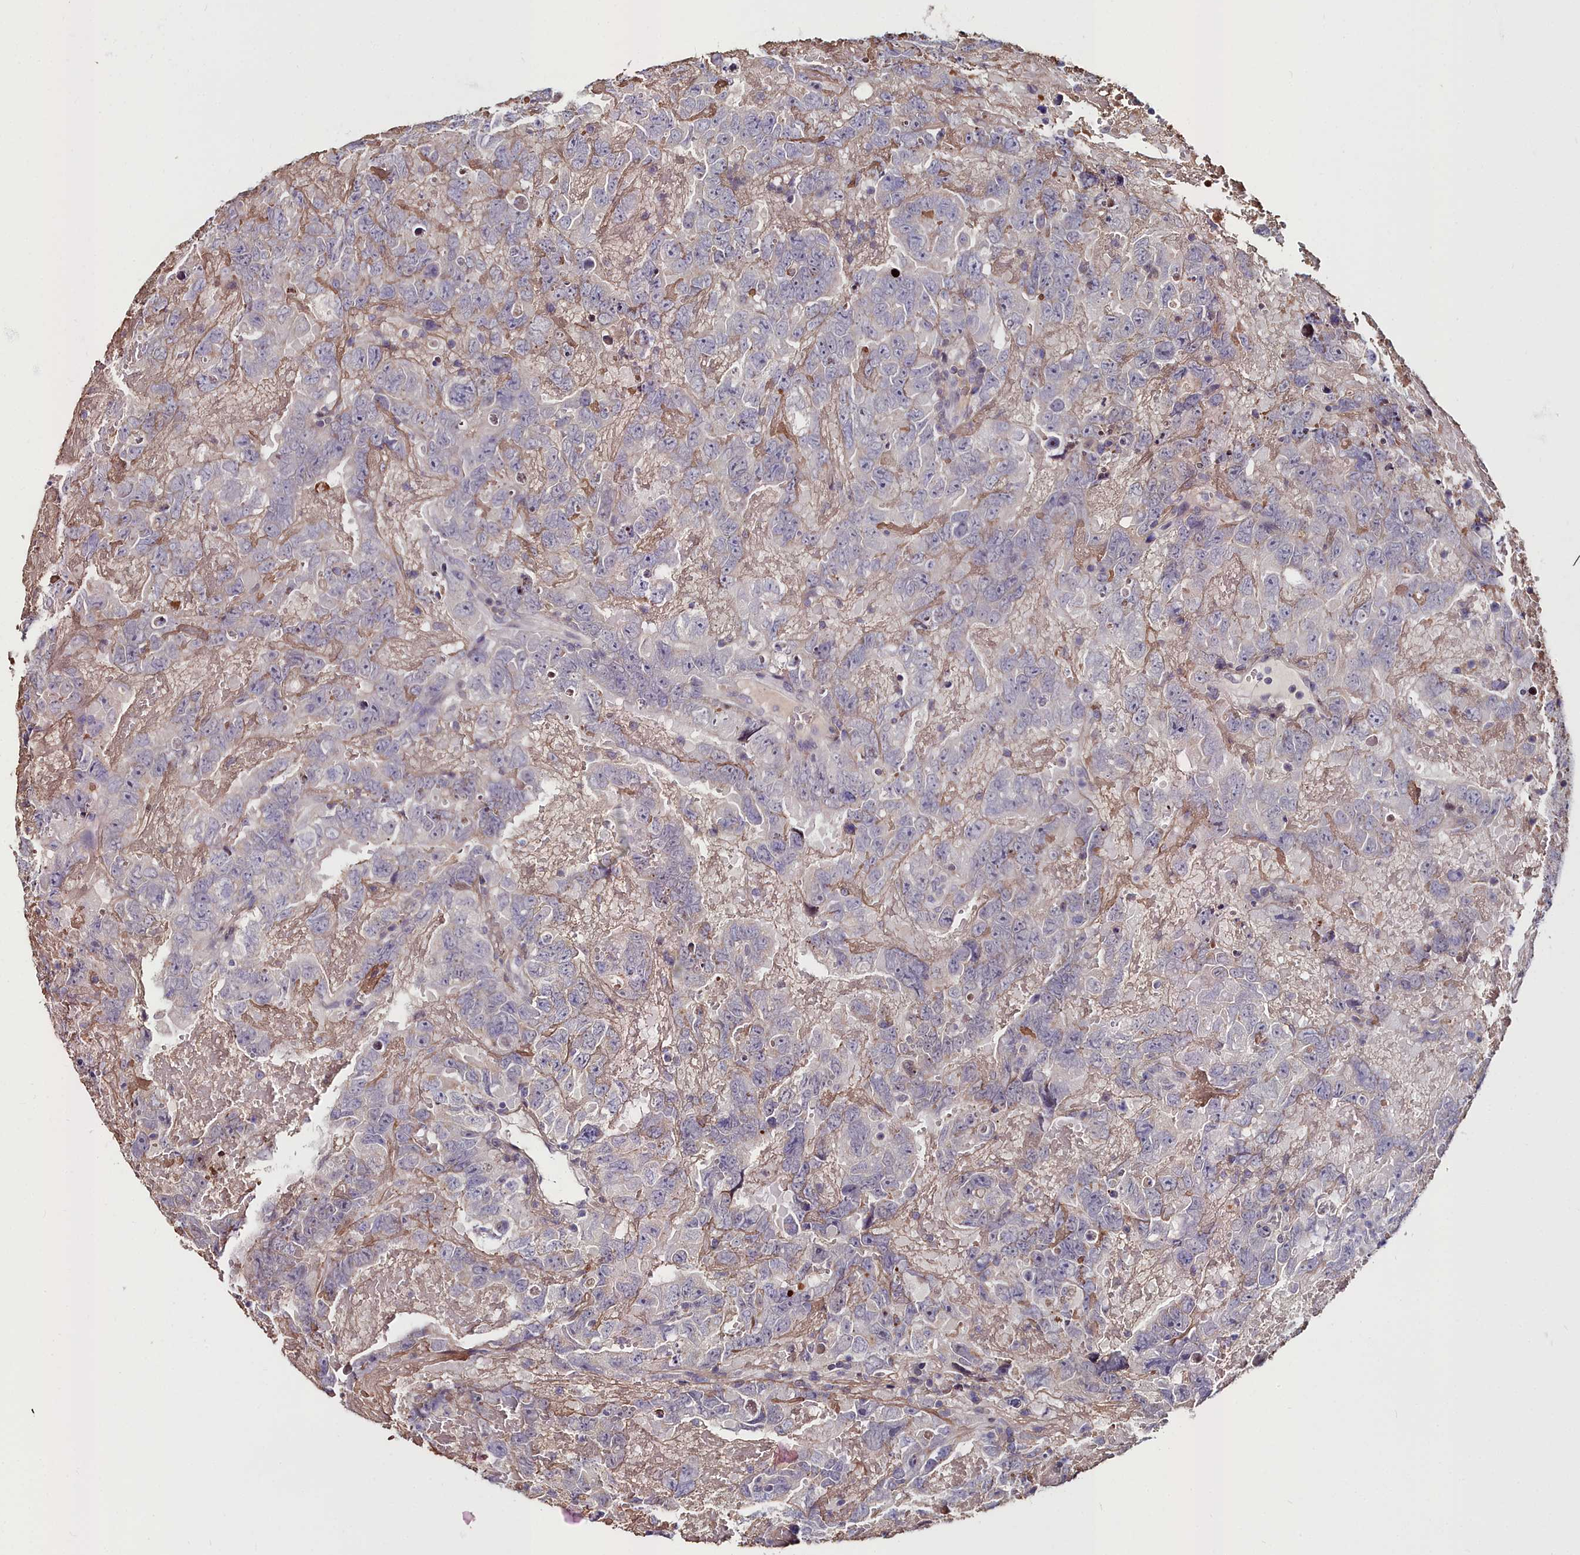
{"staining": {"intensity": "negative", "quantity": "none", "location": "none"}, "tissue": "testis cancer", "cell_type": "Tumor cells", "image_type": "cancer", "snomed": [{"axis": "morphology", "description": "Carcinoma, Embryonal, NOS"}, {"axis": "topography", "description": "Testis"}], "caption": "This is a histopathology image of immunohistochemistry (IHC) staining of testis cancer, which shows no staining in tumor cells. Nuclei are stained in blue.", "gene": "KCTD18", "patient": {"sex": "male", "age": 45}}